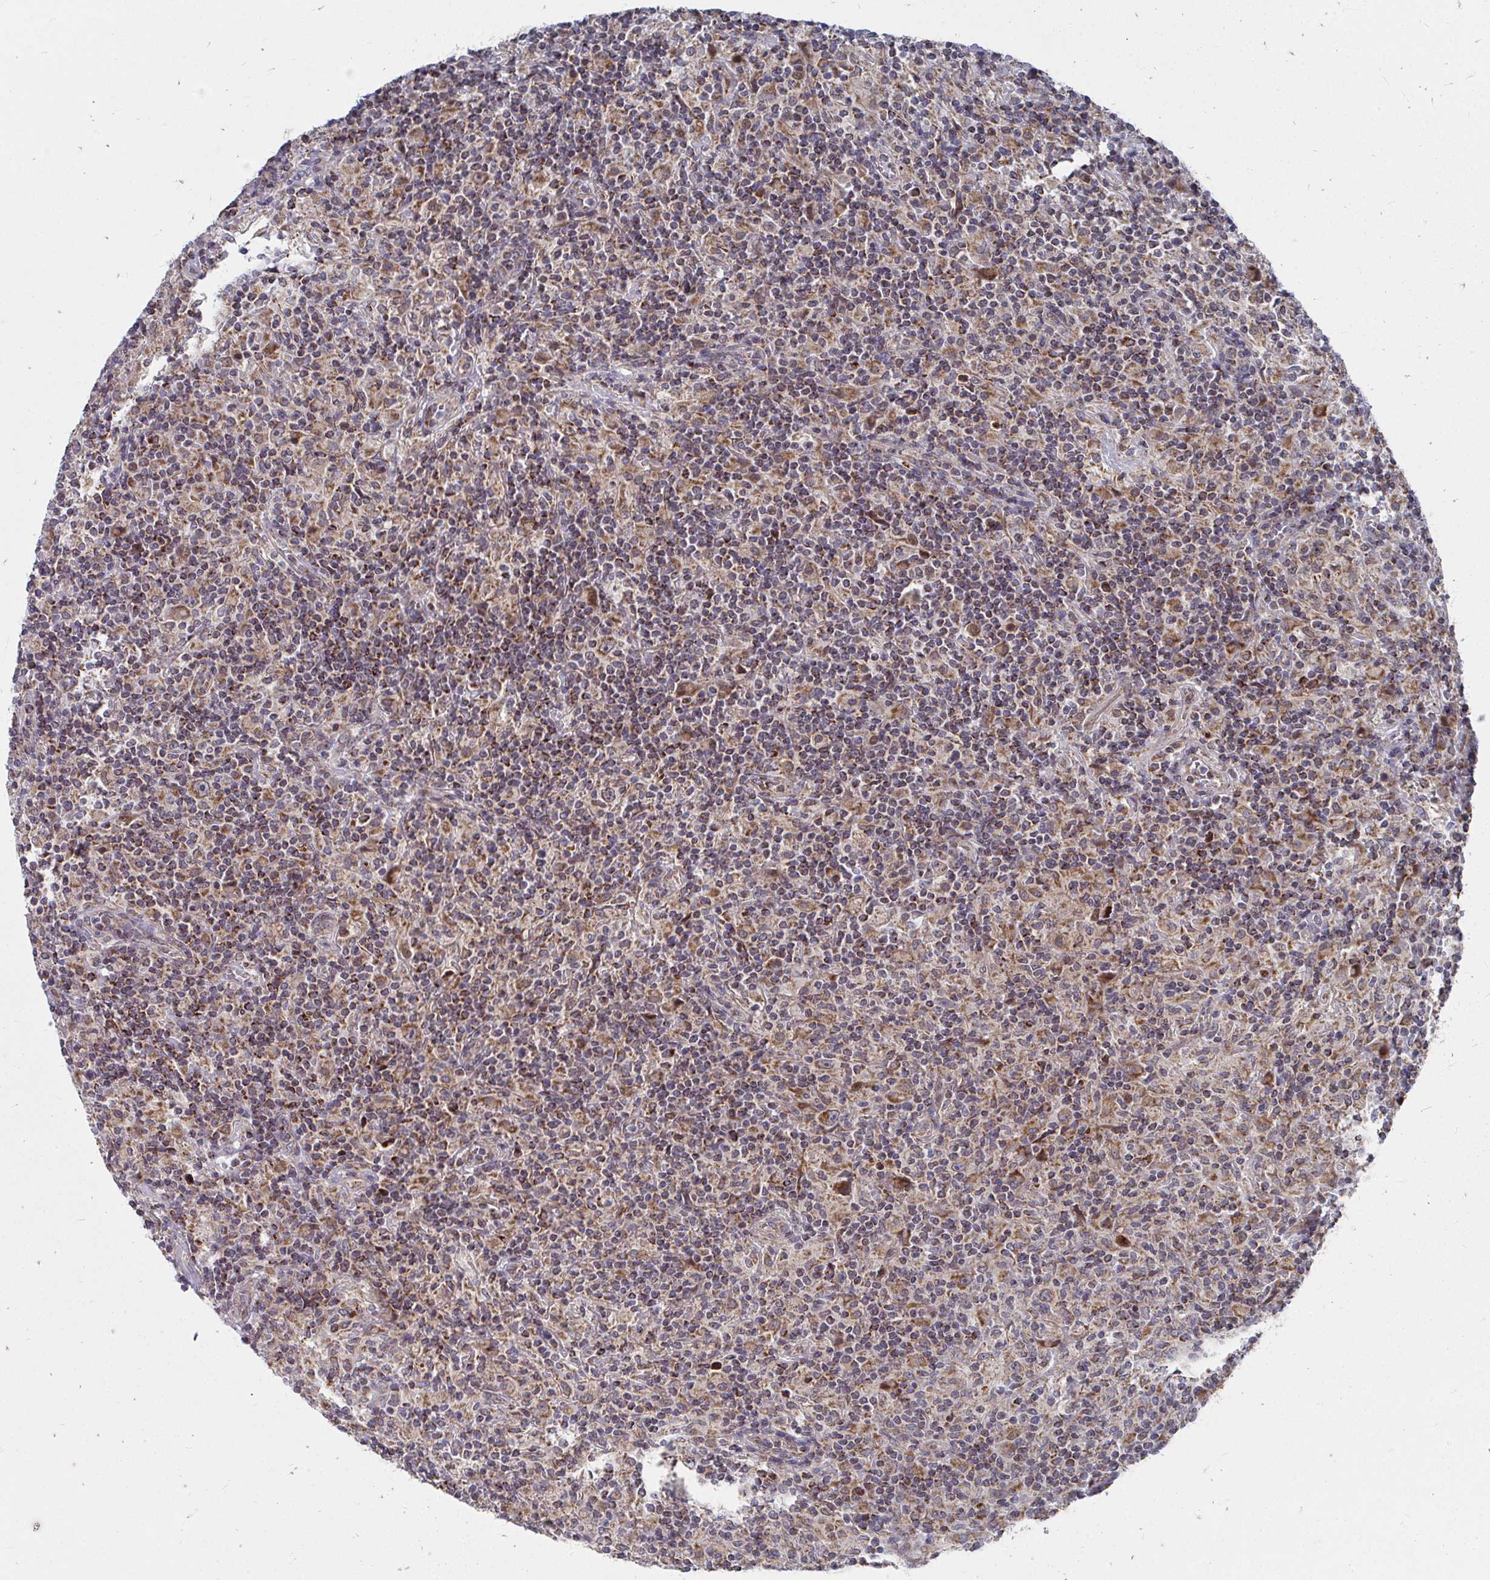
{"staining": {"intensity": "moderate", "quantity": ">75%", "location": "cytoplasmic/membranous"}, "tissue": "lymphoma", "cell_type": "Tumor cells", "image_type": "cancer", "snomed": [{"axis": "morphology", "description": "Hodgkin's disease, NOS"}, {"axis": "topography", "description": "Lymph node"}], "caption": "Immunohistochemistry (IHC) micrograph of lymphoma stained for a protein (brown), which shows medium levels of moderate cytoplasmic/membranous positivity in about >75% of tumor cells.", "gene": "PEX3", "patient": {"sex": "male", "age": 70}}